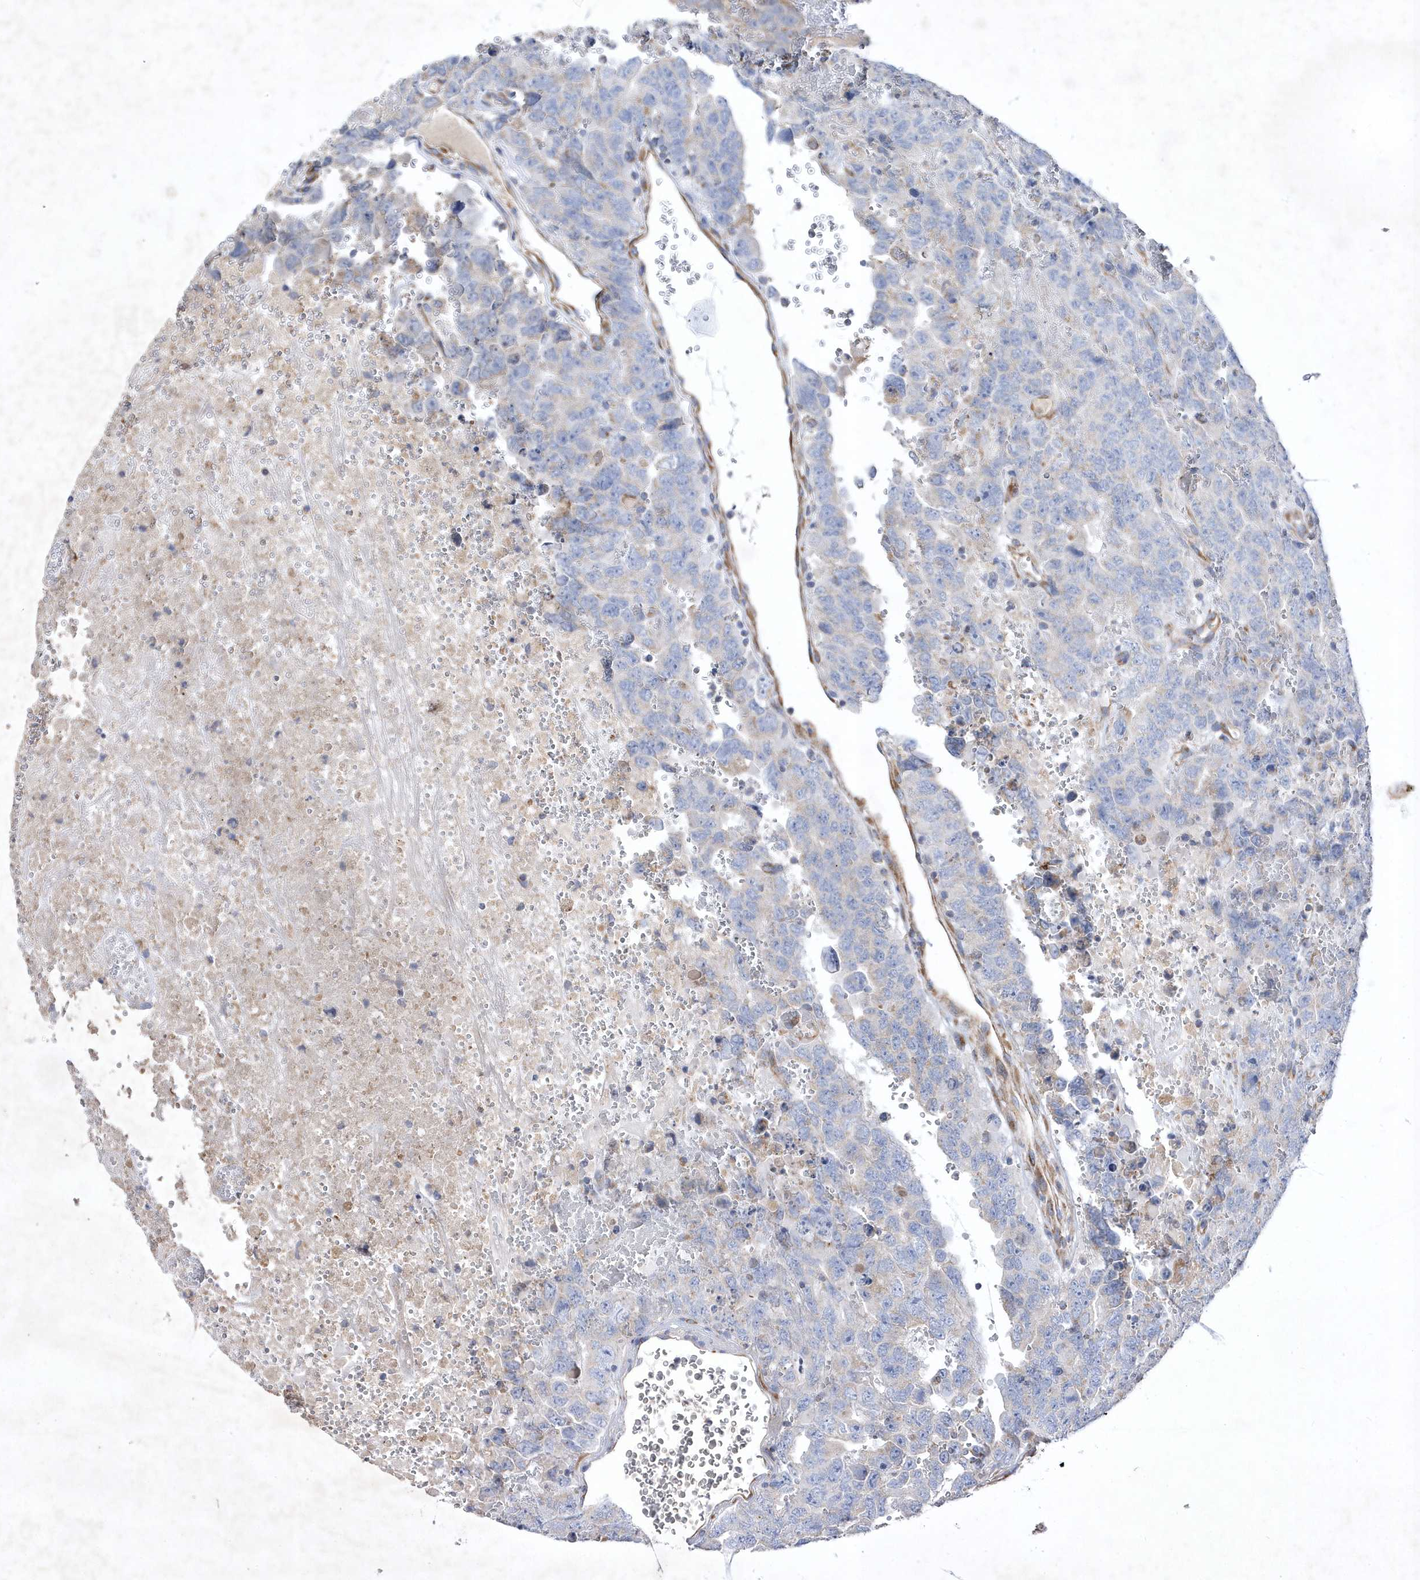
{"staining": {"intensity": "negative", "quantity": "none", "location": "none"}, "tissue": "testis cancer", "cell_type": "Tumor cells", "image_type": "cancer", "snomed": [{"axis": "morphology", "description": "Carcinoma, Embryonal, NOS"}, {"axis": "topography", "description": "Testis"}], "caption": "IHC histopathology image of human testis cancer (embryonal carcinoma) stained for a protein (brown), which demonstrates no staining in tumor cells.", "gene": "METTL8", "patient": {"sex": "male", "age": 45}}